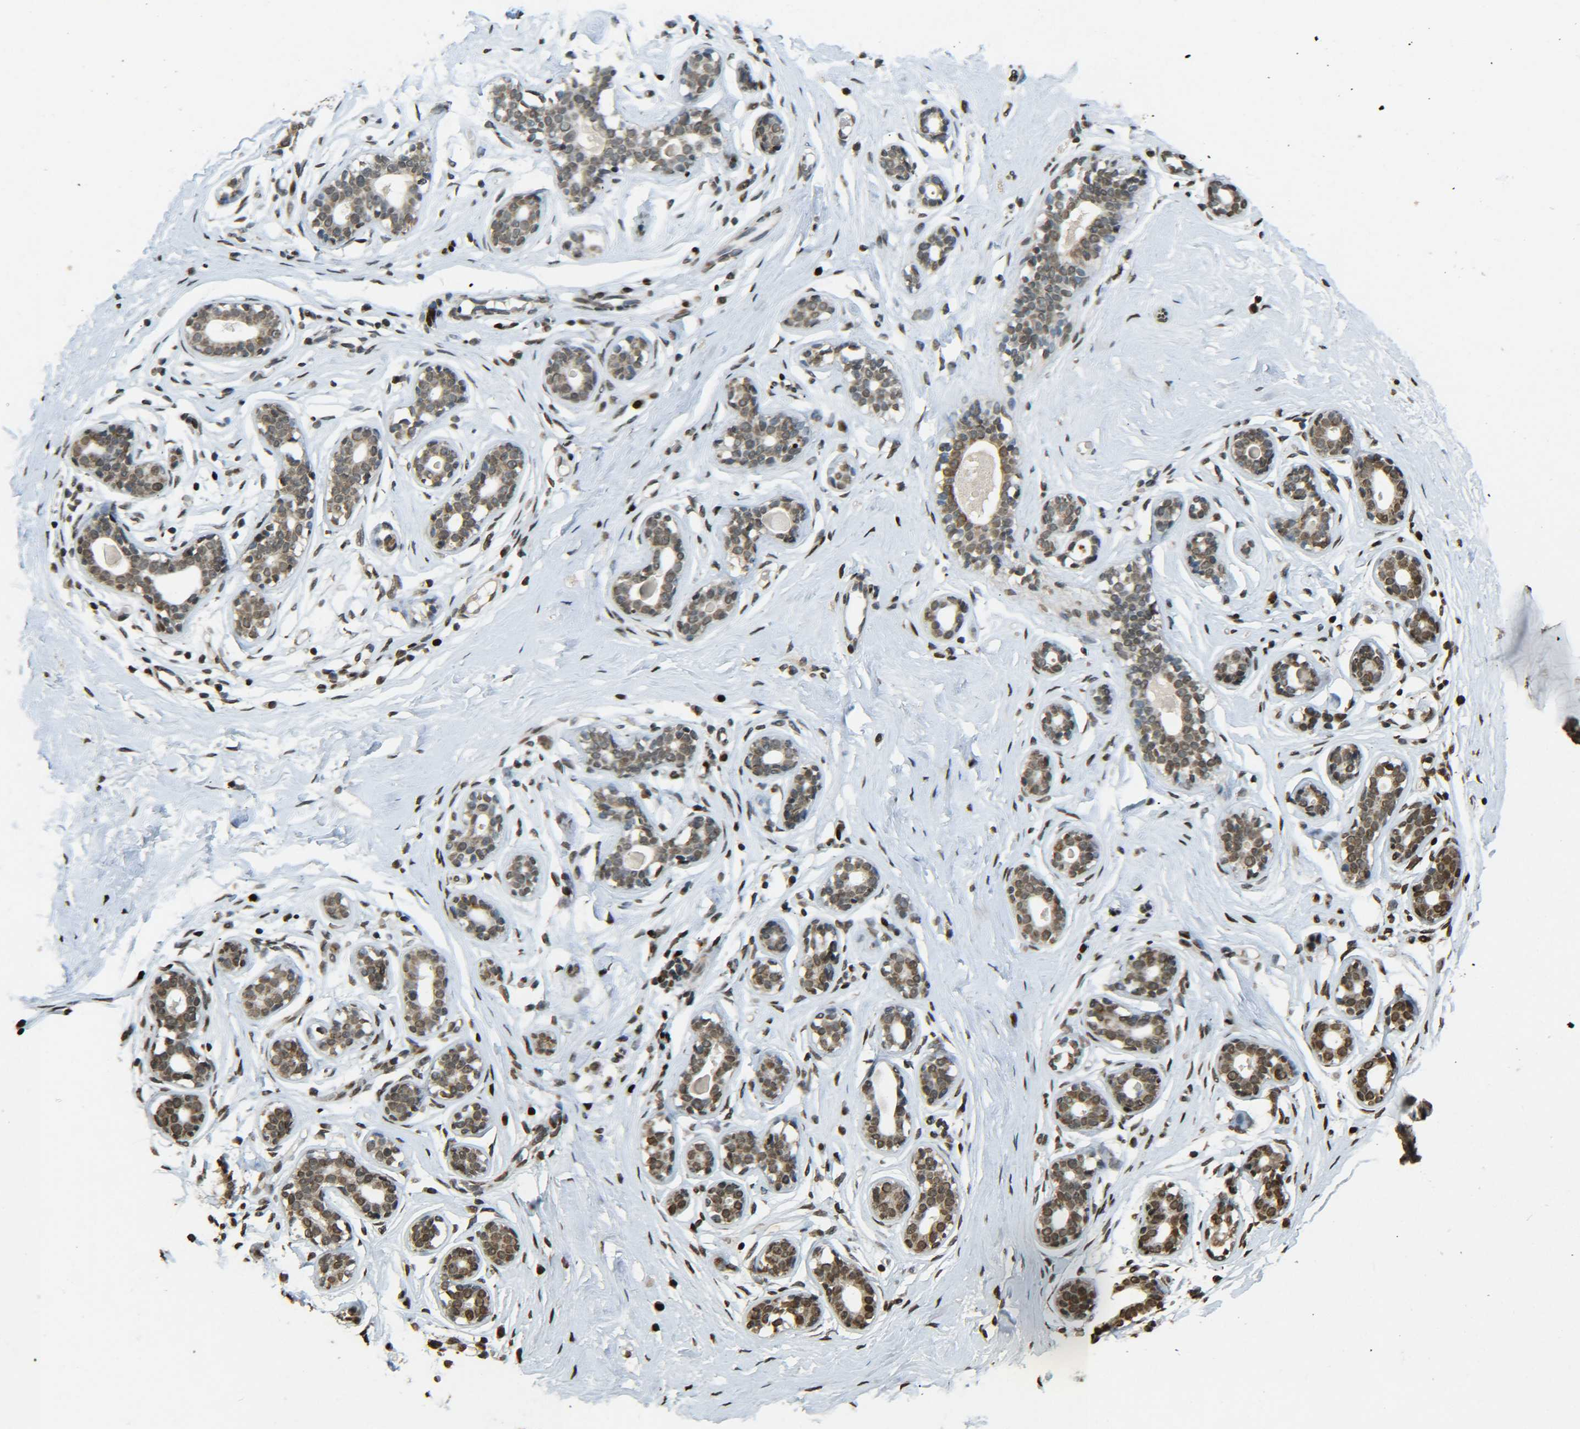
{"staining": {"intensity": "strong", "quantity": ">75%", "location": "nuclear"}, "tissue": "breast", "cell_type": "Adipocytes", "image_type": "normal", "snomed": [{"axis": "morphology", "description": "Normal tissue, NOS"}, {"axis": "topography", "description": "Breast"}], "caption": "A micrograph of human breast stained for a protein reveals strong nuclear brown staining in adipocytes.", "gene": "NEUROG2", "patient": {"sex": "female", "age": 23}}